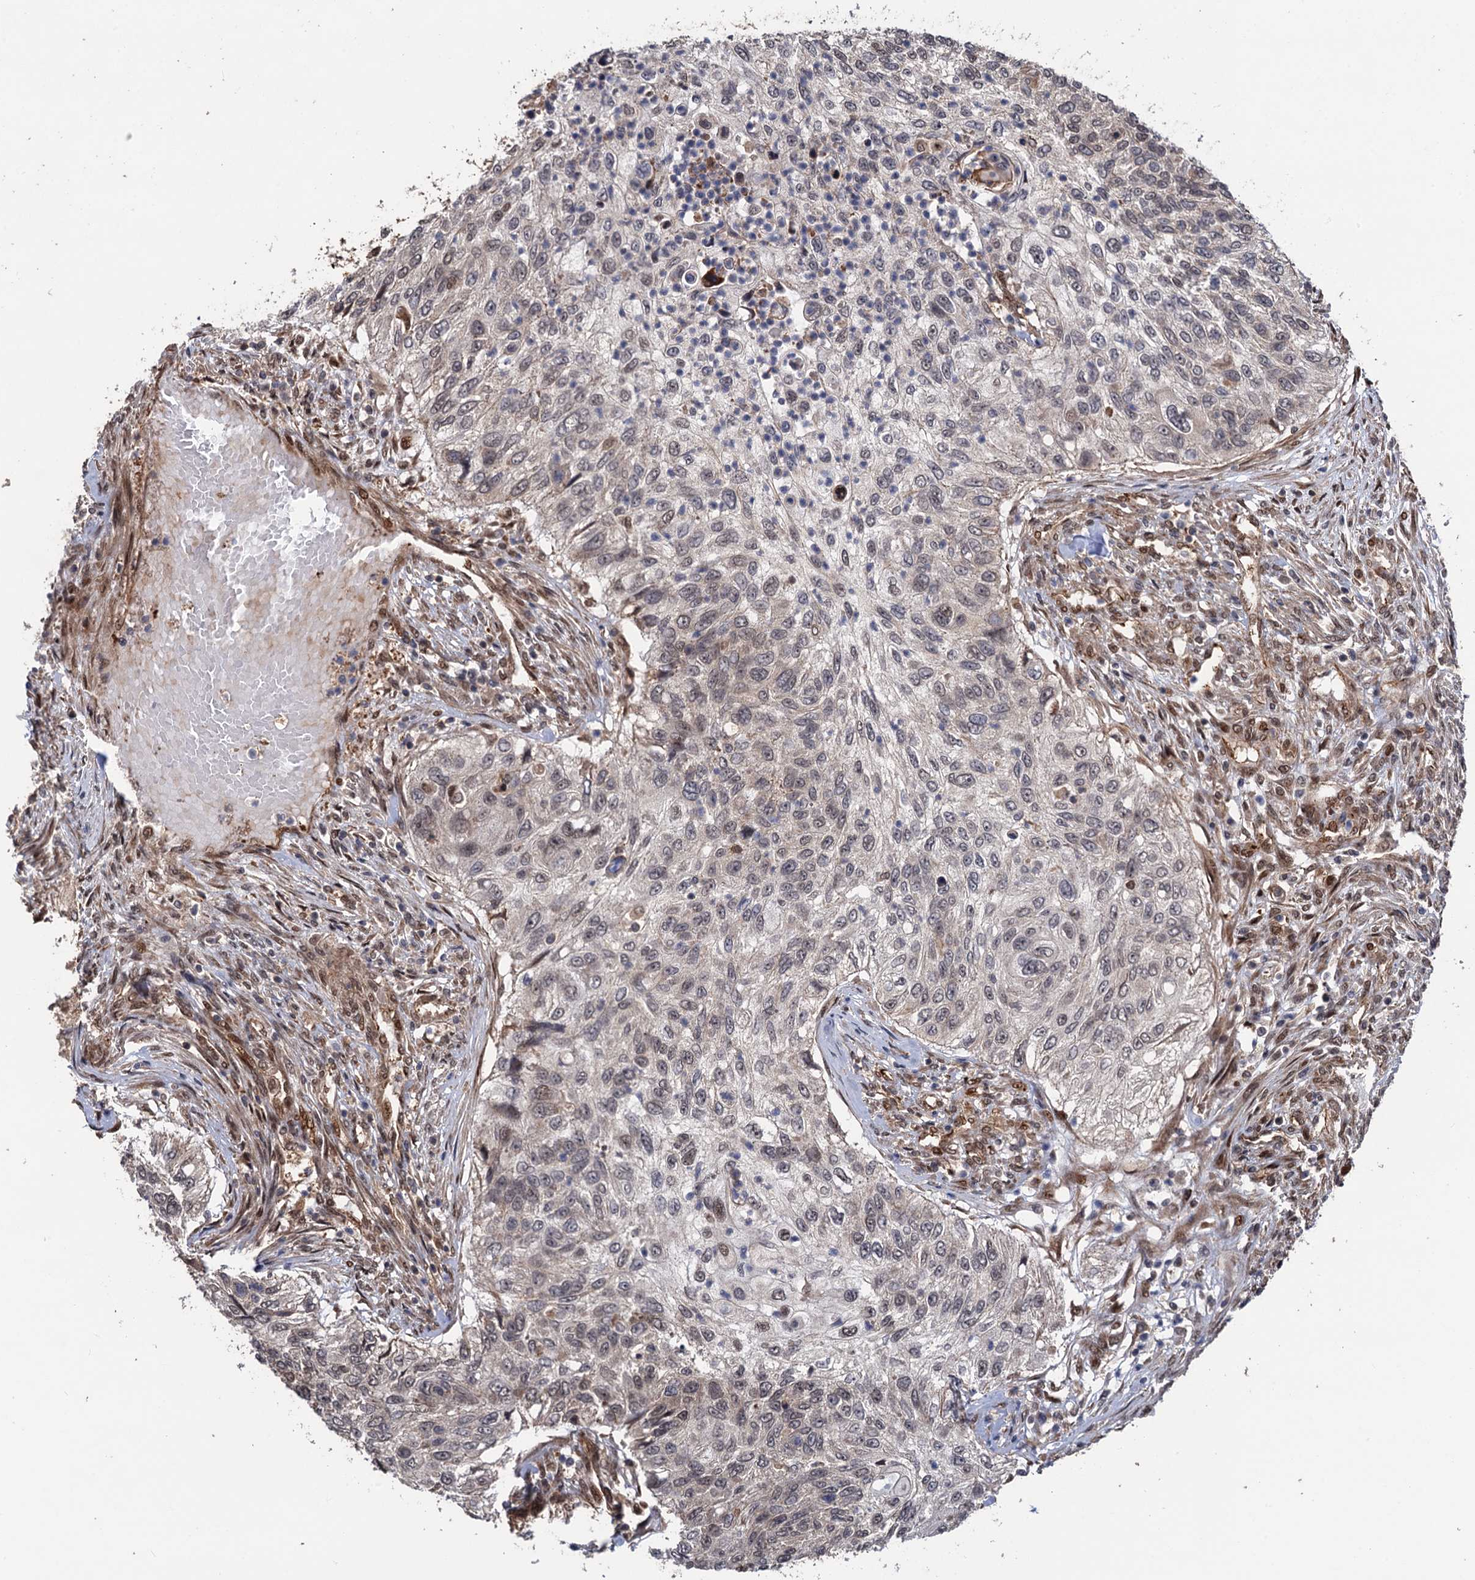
{"staining": {"intensity": "weak", "quantity": "<25%", "location": "cytoplasmic/membranous,nuclear"}, "tissue": "urothelial cancer", "cell_type": "Tumor cells", "image_type": "cancer", "snomed": [{"axis": "morphology", "description": "Urothelial carcinoma, High grade"}, {"axis": "topography", "description": "Urinary bladder"}], "caption": "Urothelial cancer was stained to show a protein in brown. There is no significant staining in tumor cells. (Stains: DAB immunohistochemistry (IHC) with hematoxylin counter stain, Microscopy: brightfield microscopy at high magnification).", "gene": "CDC23", "patient": {"sex": "female", "age": 60}}